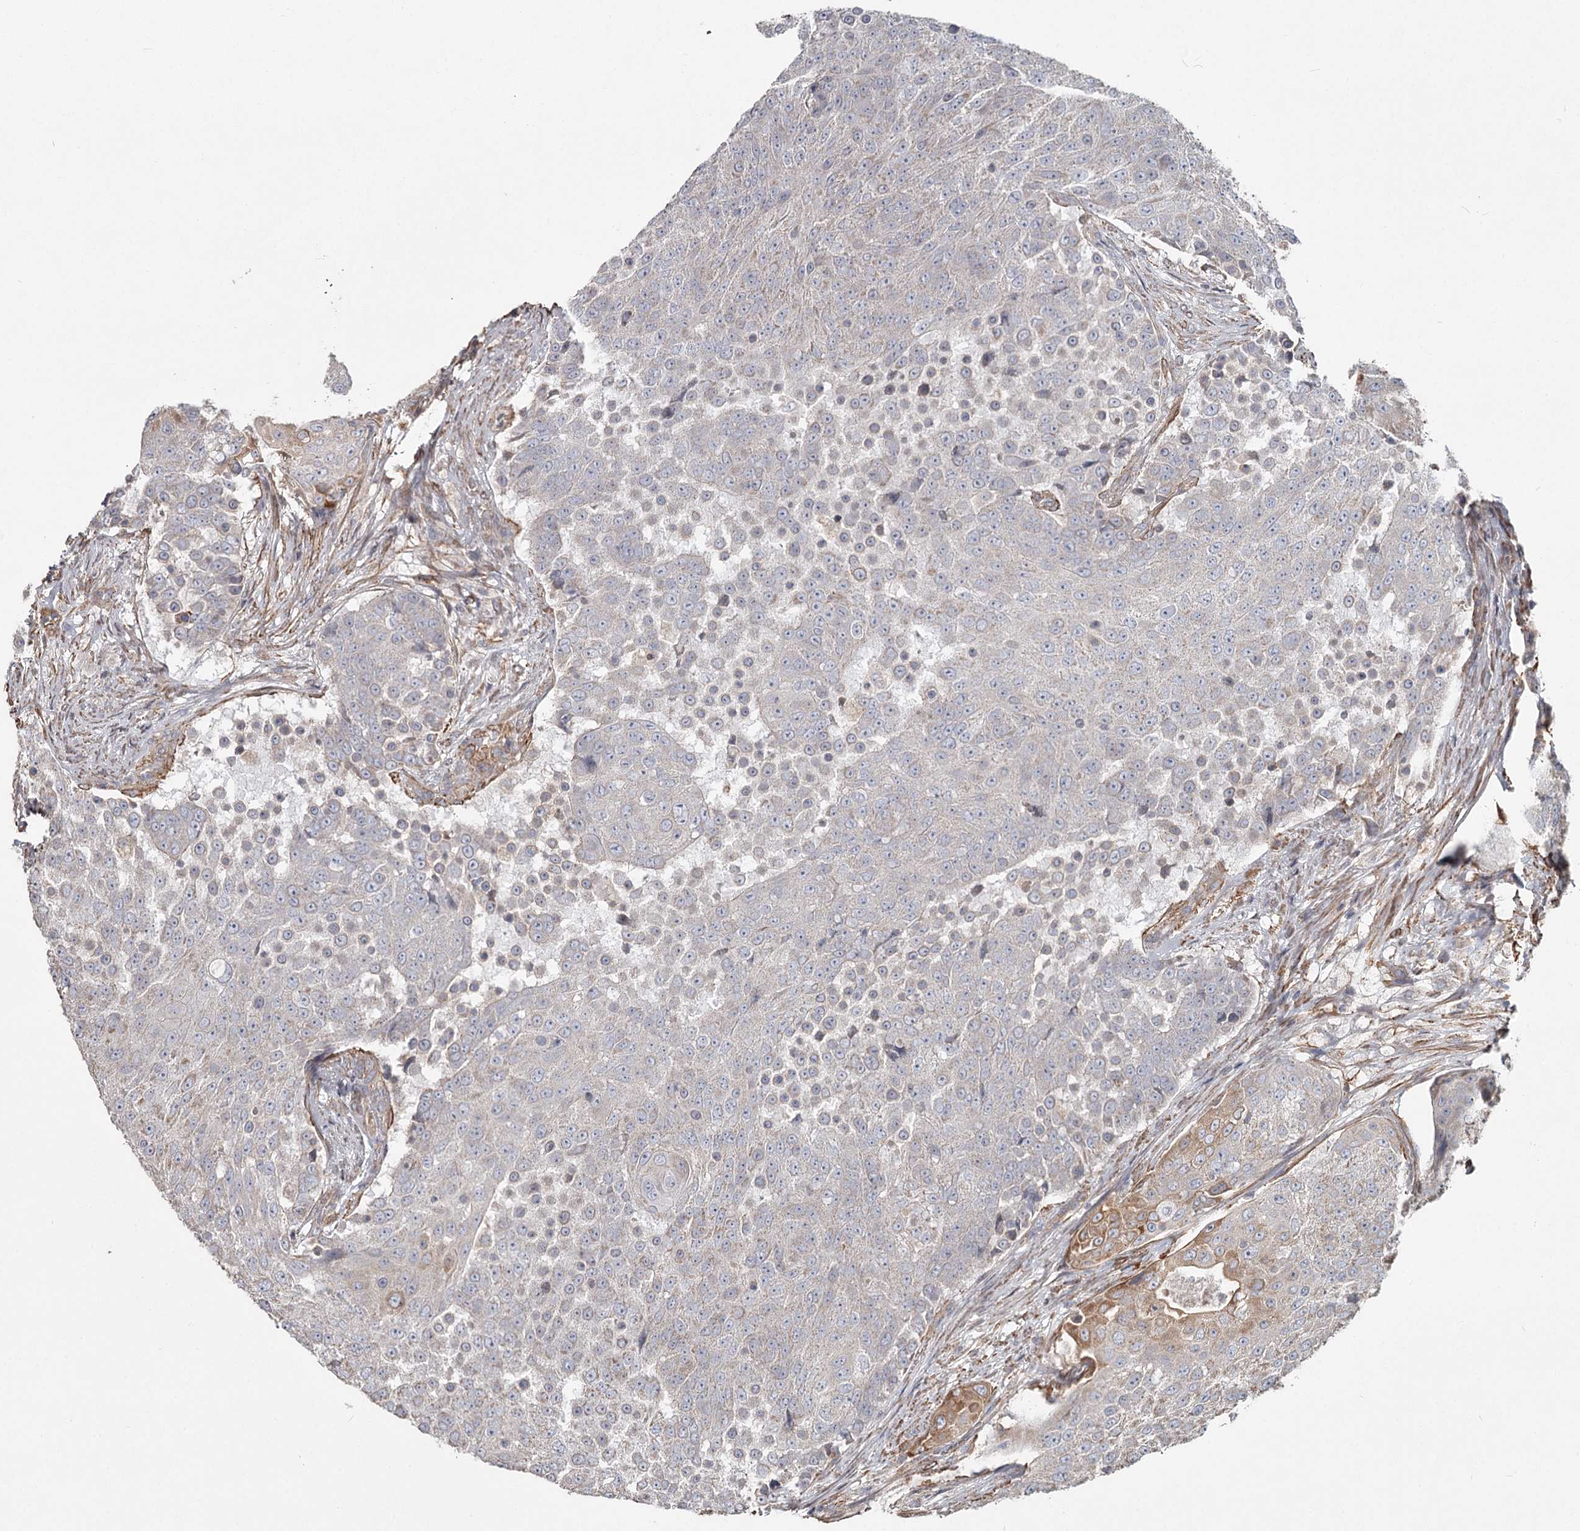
{"staining": {"intensity": "moderate", "quantity": "<25%", "location": "cytoplasmic/membranous"}, "tissue": "urothelial cancer", "cell_type": "Tumor cells", "image_type": "cancer", "snomed": [{"axis": "morphology", "description": "Urothelial carcinoma, High grade"}, {"axis": "topography", "description": "Urinary bladder"}], "caption": "Human urothelial carcinoma (high-grade) stained with a brown dye shows moderate cytoplasmic/membranous positive expression in approximately <25% of tumor cells.", "gene": "DHRS9", "patient": {"sex": "female", "age": 63}}